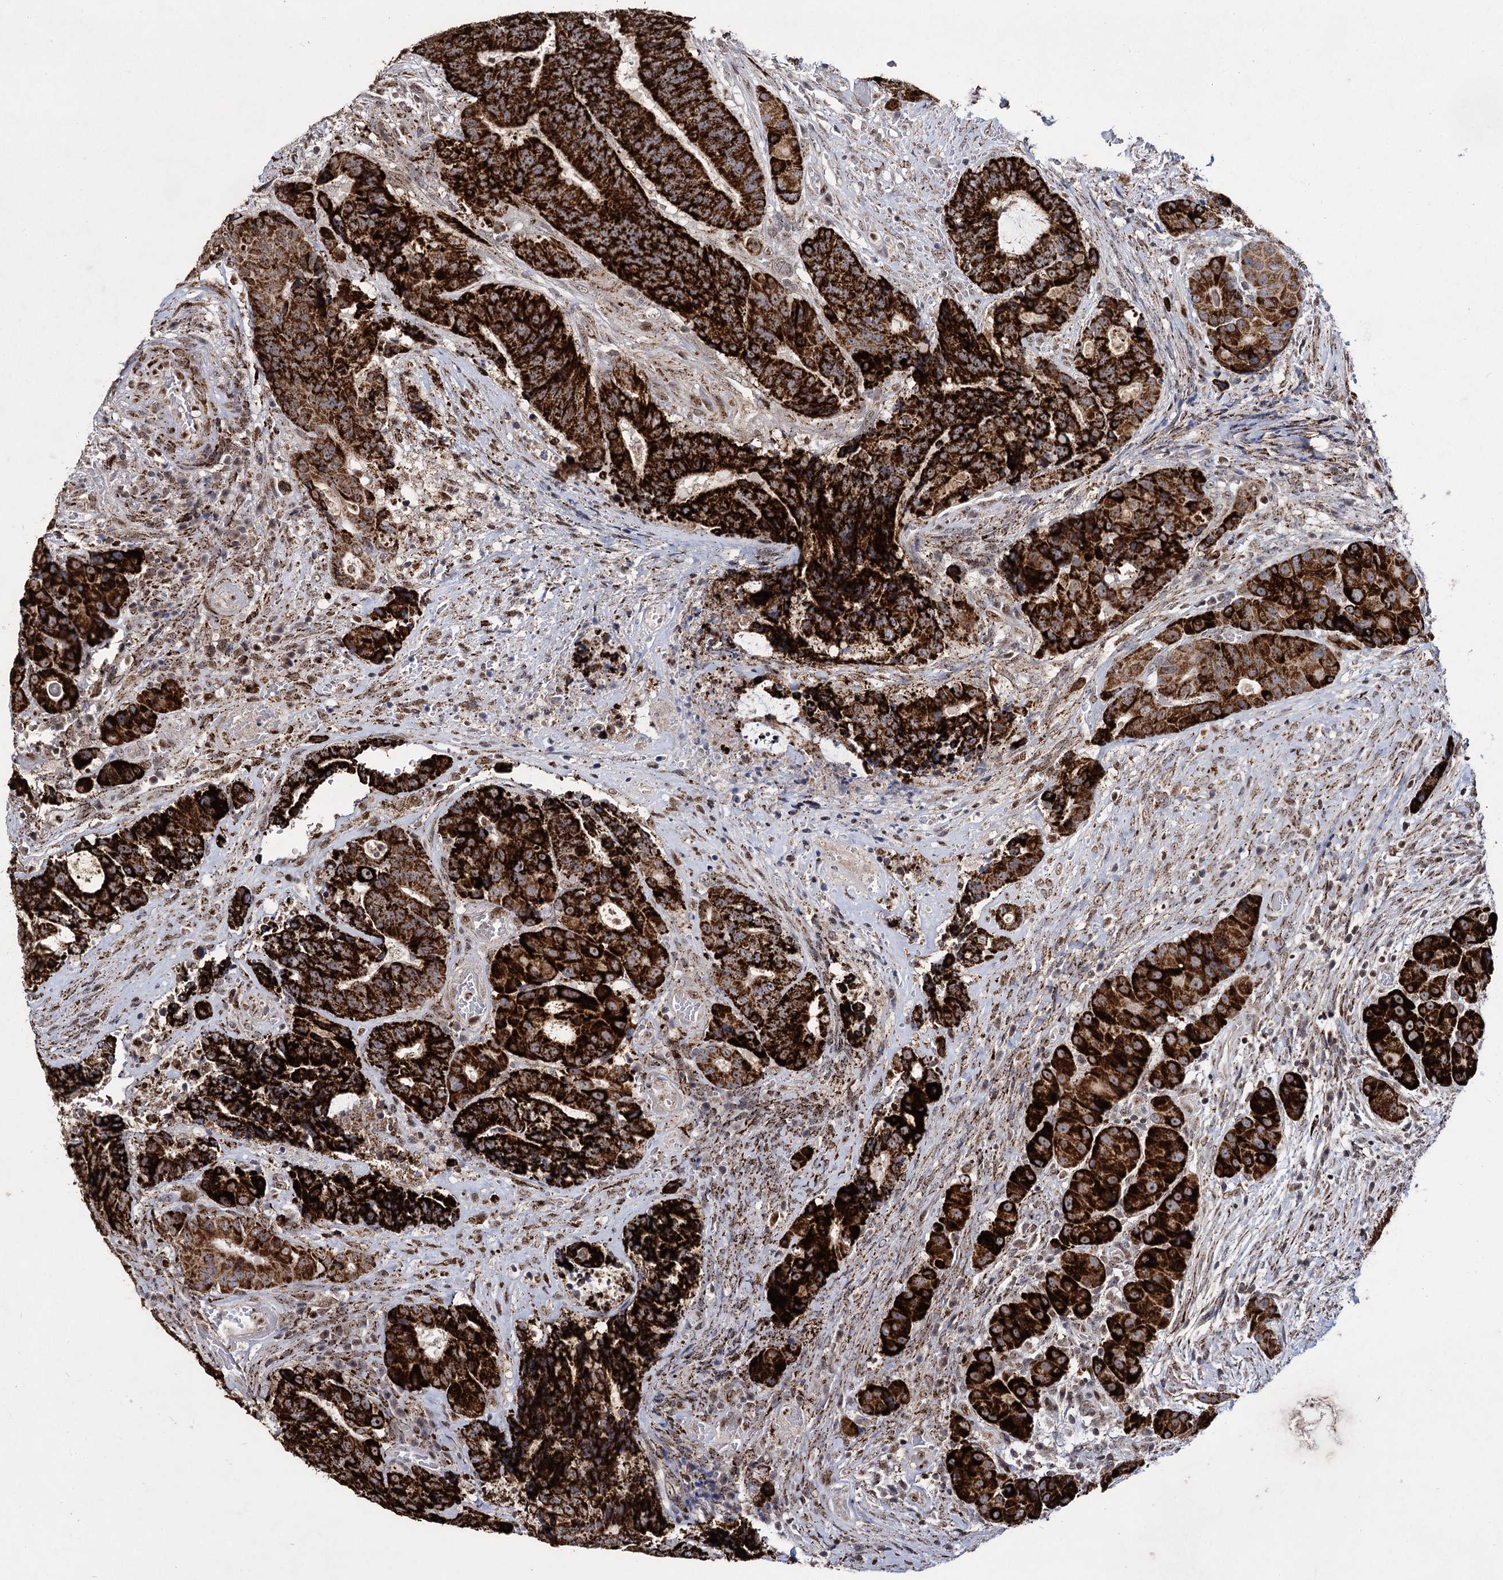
{"staining": {"intensity": "strong", "quantity": ">75%", "location": "nuclear"}, "tissue": "colorectal cancer", "cell_type": "Tumor cells", "image_type": "cancer", "snomed": [{"axis": "morphology", "description": "Adenocarcinoma, NOS"}, {"axis": "topography", "description": "Rectum"}], "caption": "Tumor cells exhibit strong nuclear staining in about >75% of cells in adenocarcinoma (colorectal).", "gene": "RPUSD4", "patient": {"sex": "male", "age": 69}}